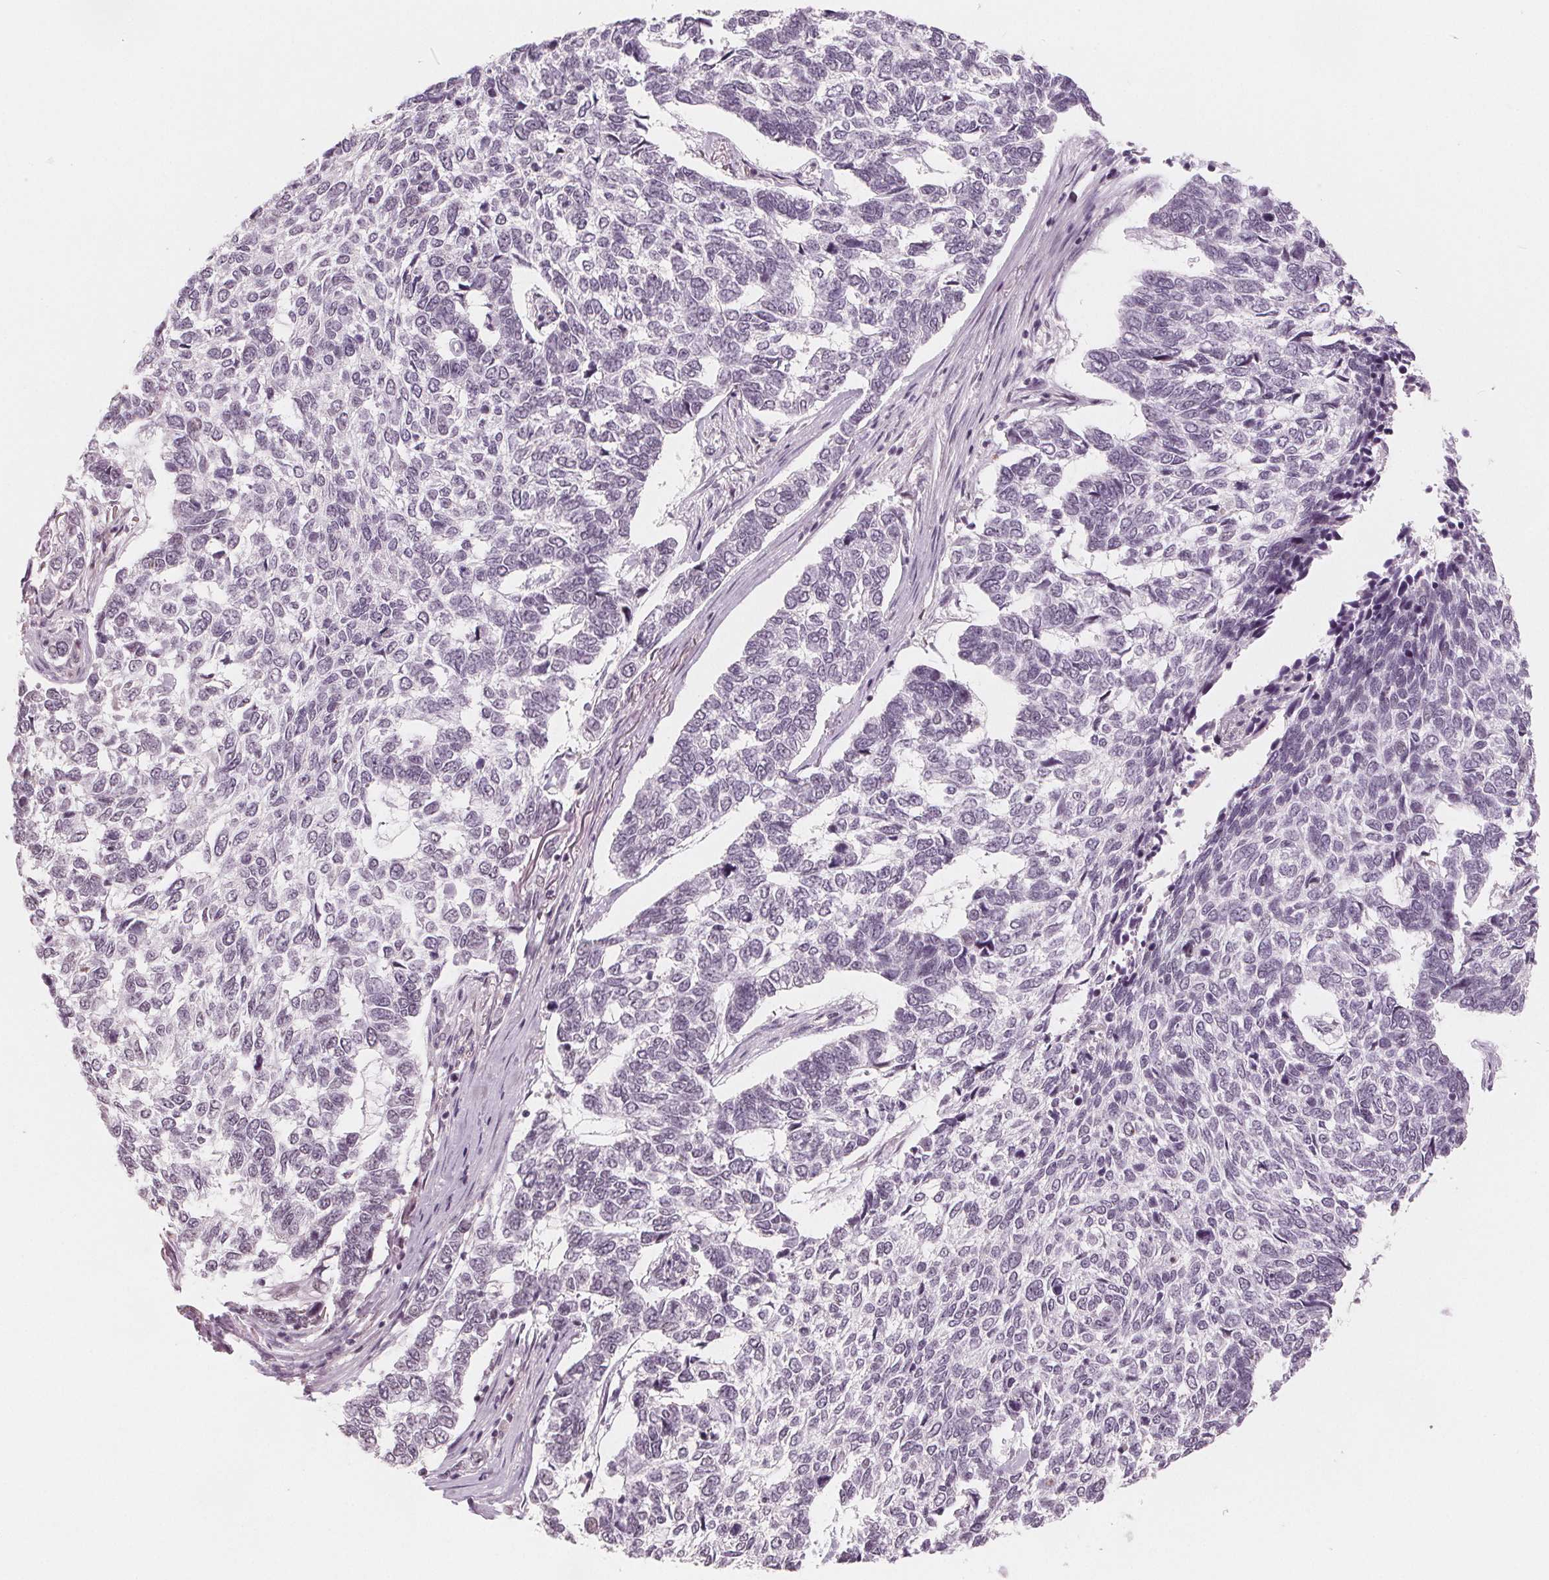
{"staining": {"intensity": "negative", "quantity": "none", "location": "none"}, "tissue": "skin cancer", "cell_type": "Tumor cells", "image_type": "cancer", "snomed": [{"axis": "morphology", "description": "Basal cell carcinoma"}, {"axis": "topography", "description": "Skin"}], "caption": "The image shows no staining of tumor cells in skin basal cell carcinoma. (IHC, brightfield microscopy, high magnification).", "gene": "NUP210L", "patient": {"sex": "female", "age": 65}}